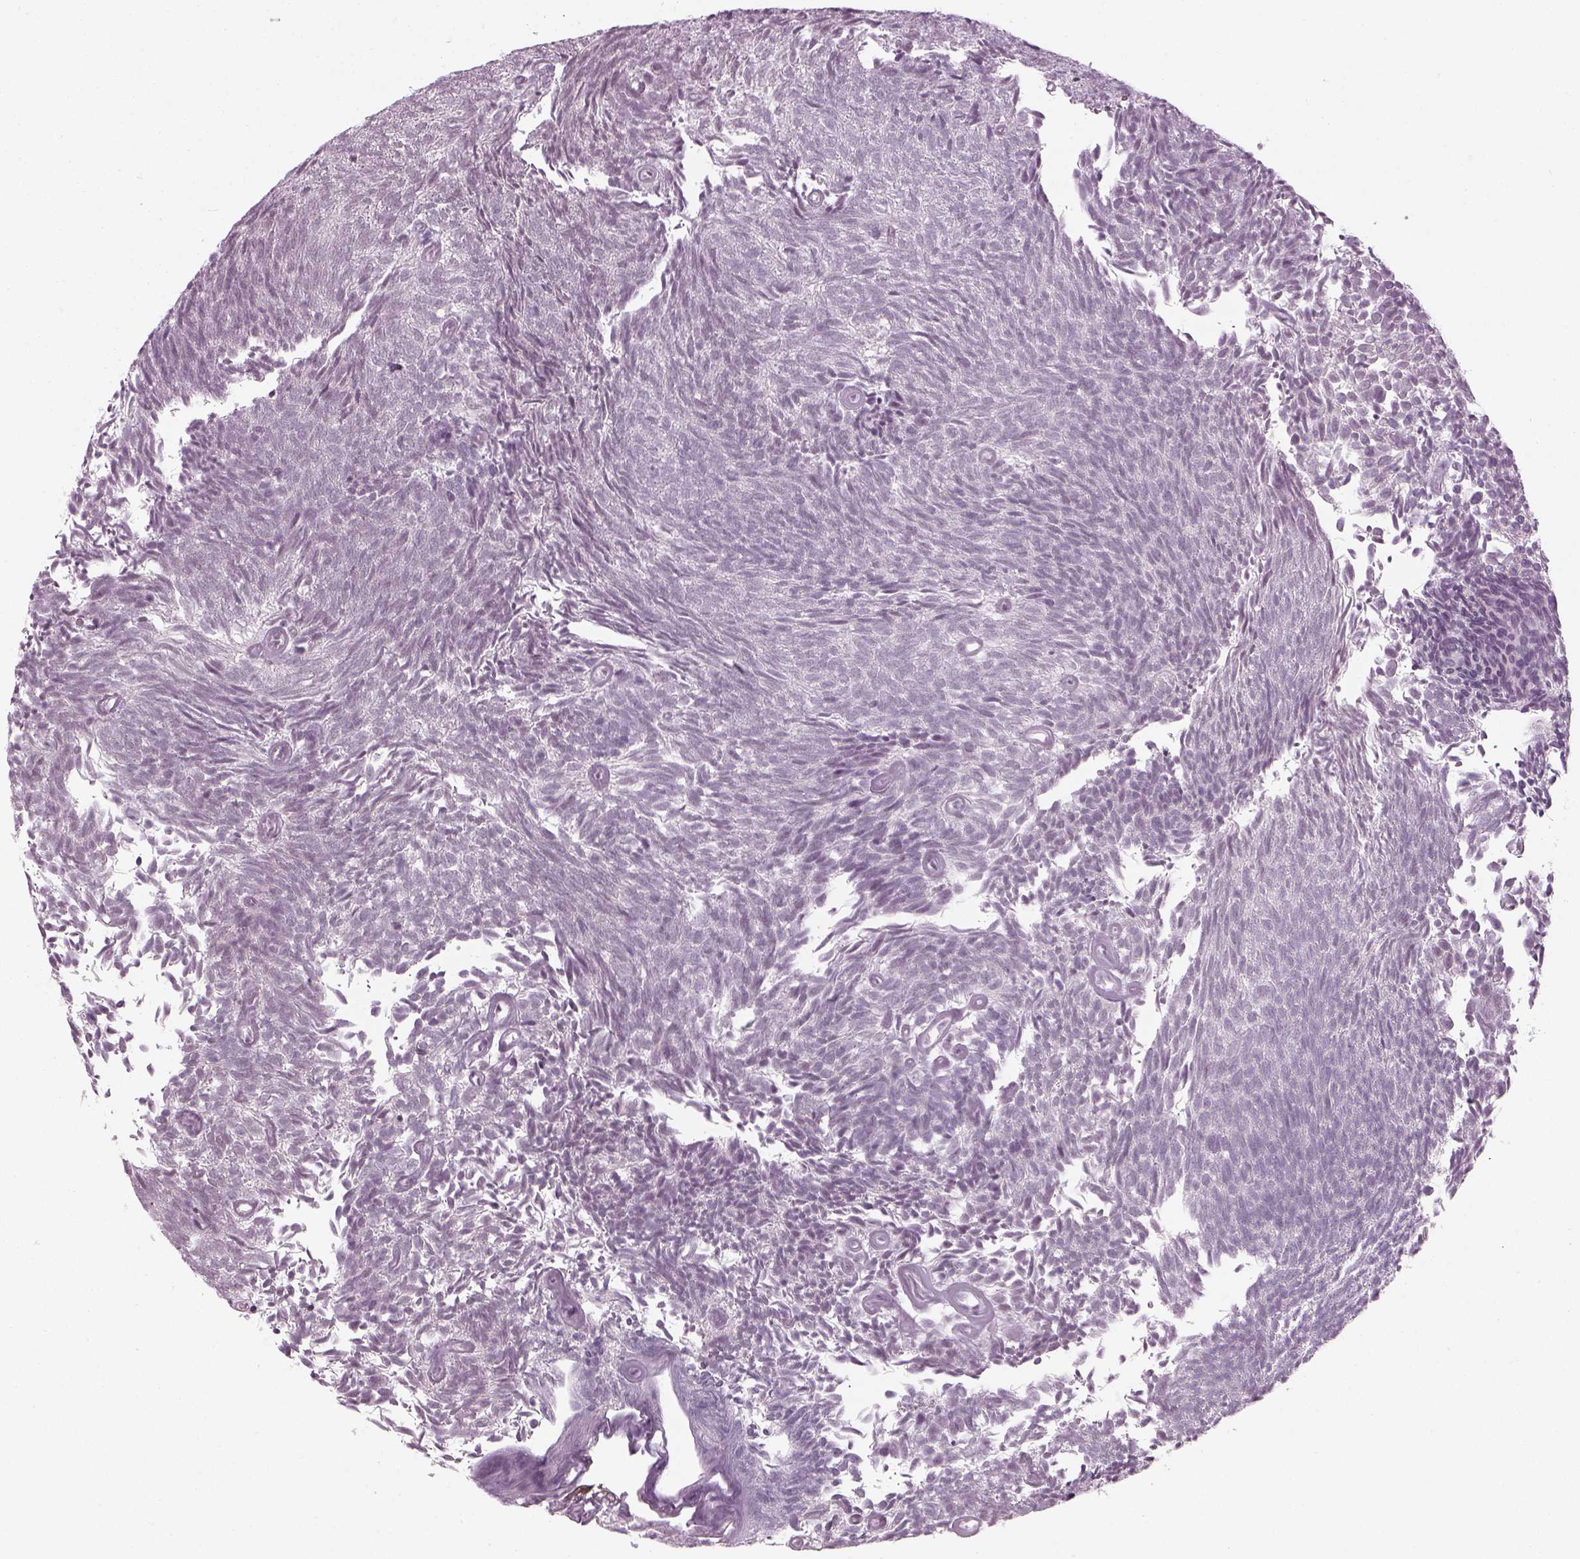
{"staining": {"intensity": "negative", "quantity": "none", "location": "none"}, "tissue": "urothelial cancer", "cell_type": "Tumor cells", "image_type": "cancer", "snomed": [{"axis": "morphology", "description": "Urothelial carcinoma, Low grade"}, {"axis": "topography", "description": "Urinary bladder"}], "caption": "A photomicrograph of human urothelial carcinoma (low-grade) is negative for staining in tumor cells.", "gene": "KCNG2", "patient": {"sex": "male", "age": 77}}